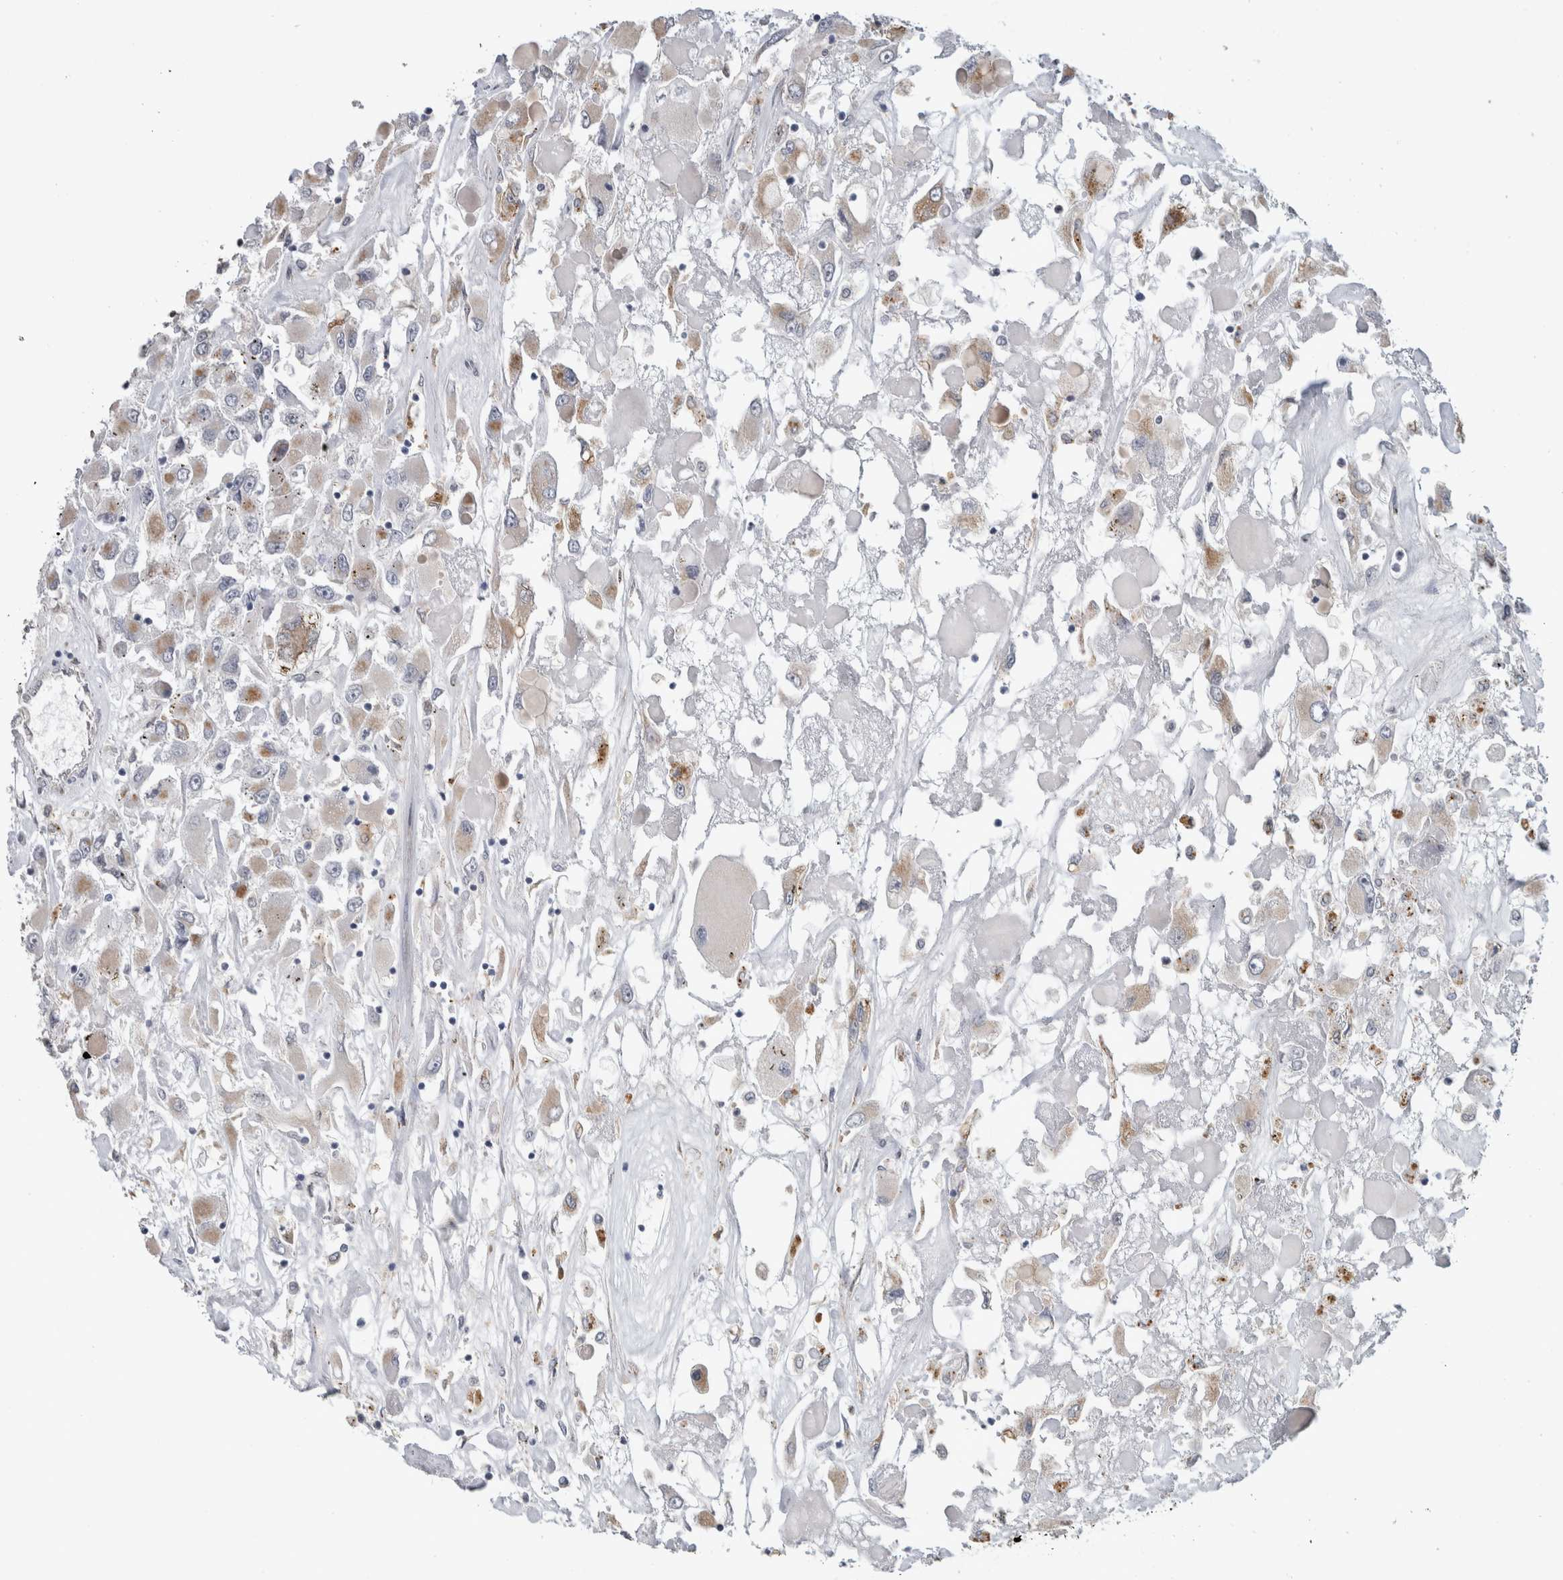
{"staining": {"intensity": "weak", "quantity": "<25%", "location": "cytoplasmic/membranous"}, "tissue": "renal cancer", "cell_type": "Tumor cells", "image_type": "cancer", "snomed": [{"axis": "morphology", "description": "Adenocarcinoma, NOS"}, {"axis": "topography", "description": "Kidney"}], "caption": "Histopathology image shows no significant protein staining in tumor cells of adenocarcinoma (renal).", "gene": "PRXL2A", "patient": {"sex": "female", "age": 52}}